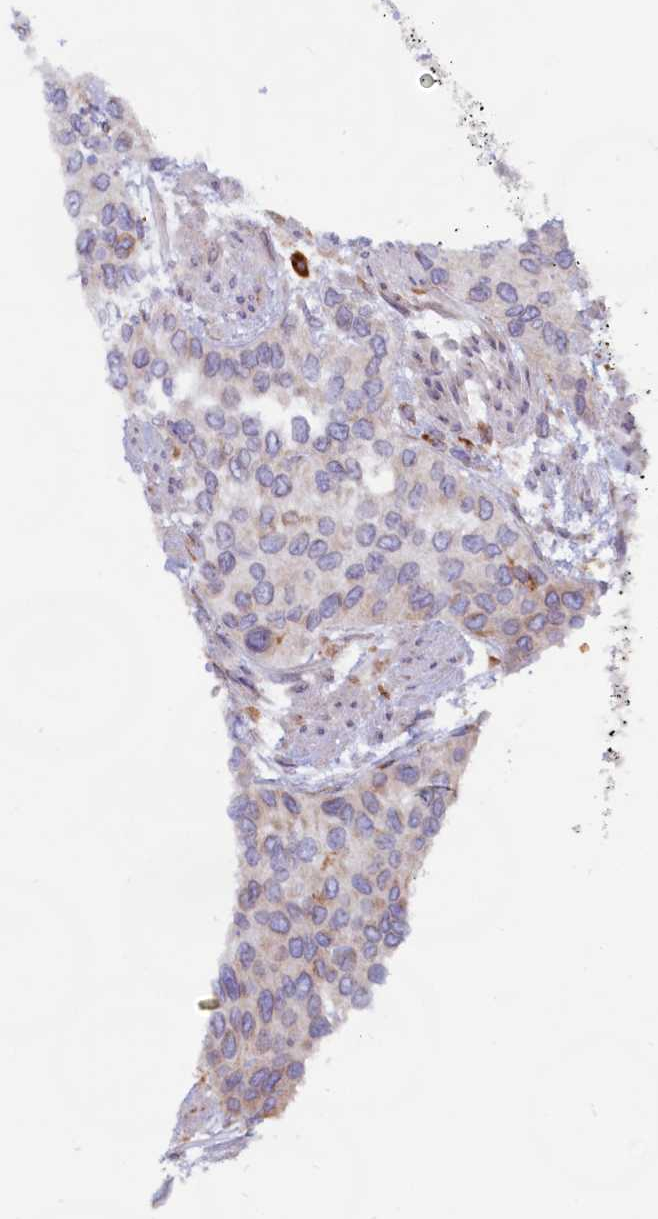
{"staining": {"intensity": "weak", "quantity": "<25%", "location": "cytoplasmic/membranous"}, "tissue": "urothelial cancer", "cell_type": "Tumor cells", "image_type": "cancer", "snomed": [{"axis": "morphology", "description": "Normal tissue, NOS"}, {"axis": "morphology", "description": "Urothelial carcinoma, High grade"}, {"axis": "topography", "description": "Vascular tissue"}, {"axis": "topography", "description": "Urinary bladder"}], "caption": "DAB immunohistochemical staining of urothelial carcinoma (high-grade) demonstrates no significant positivity in tumor cells.", "gene": "TBC1D19", "patient": {"sex": "female", "age": 56}}